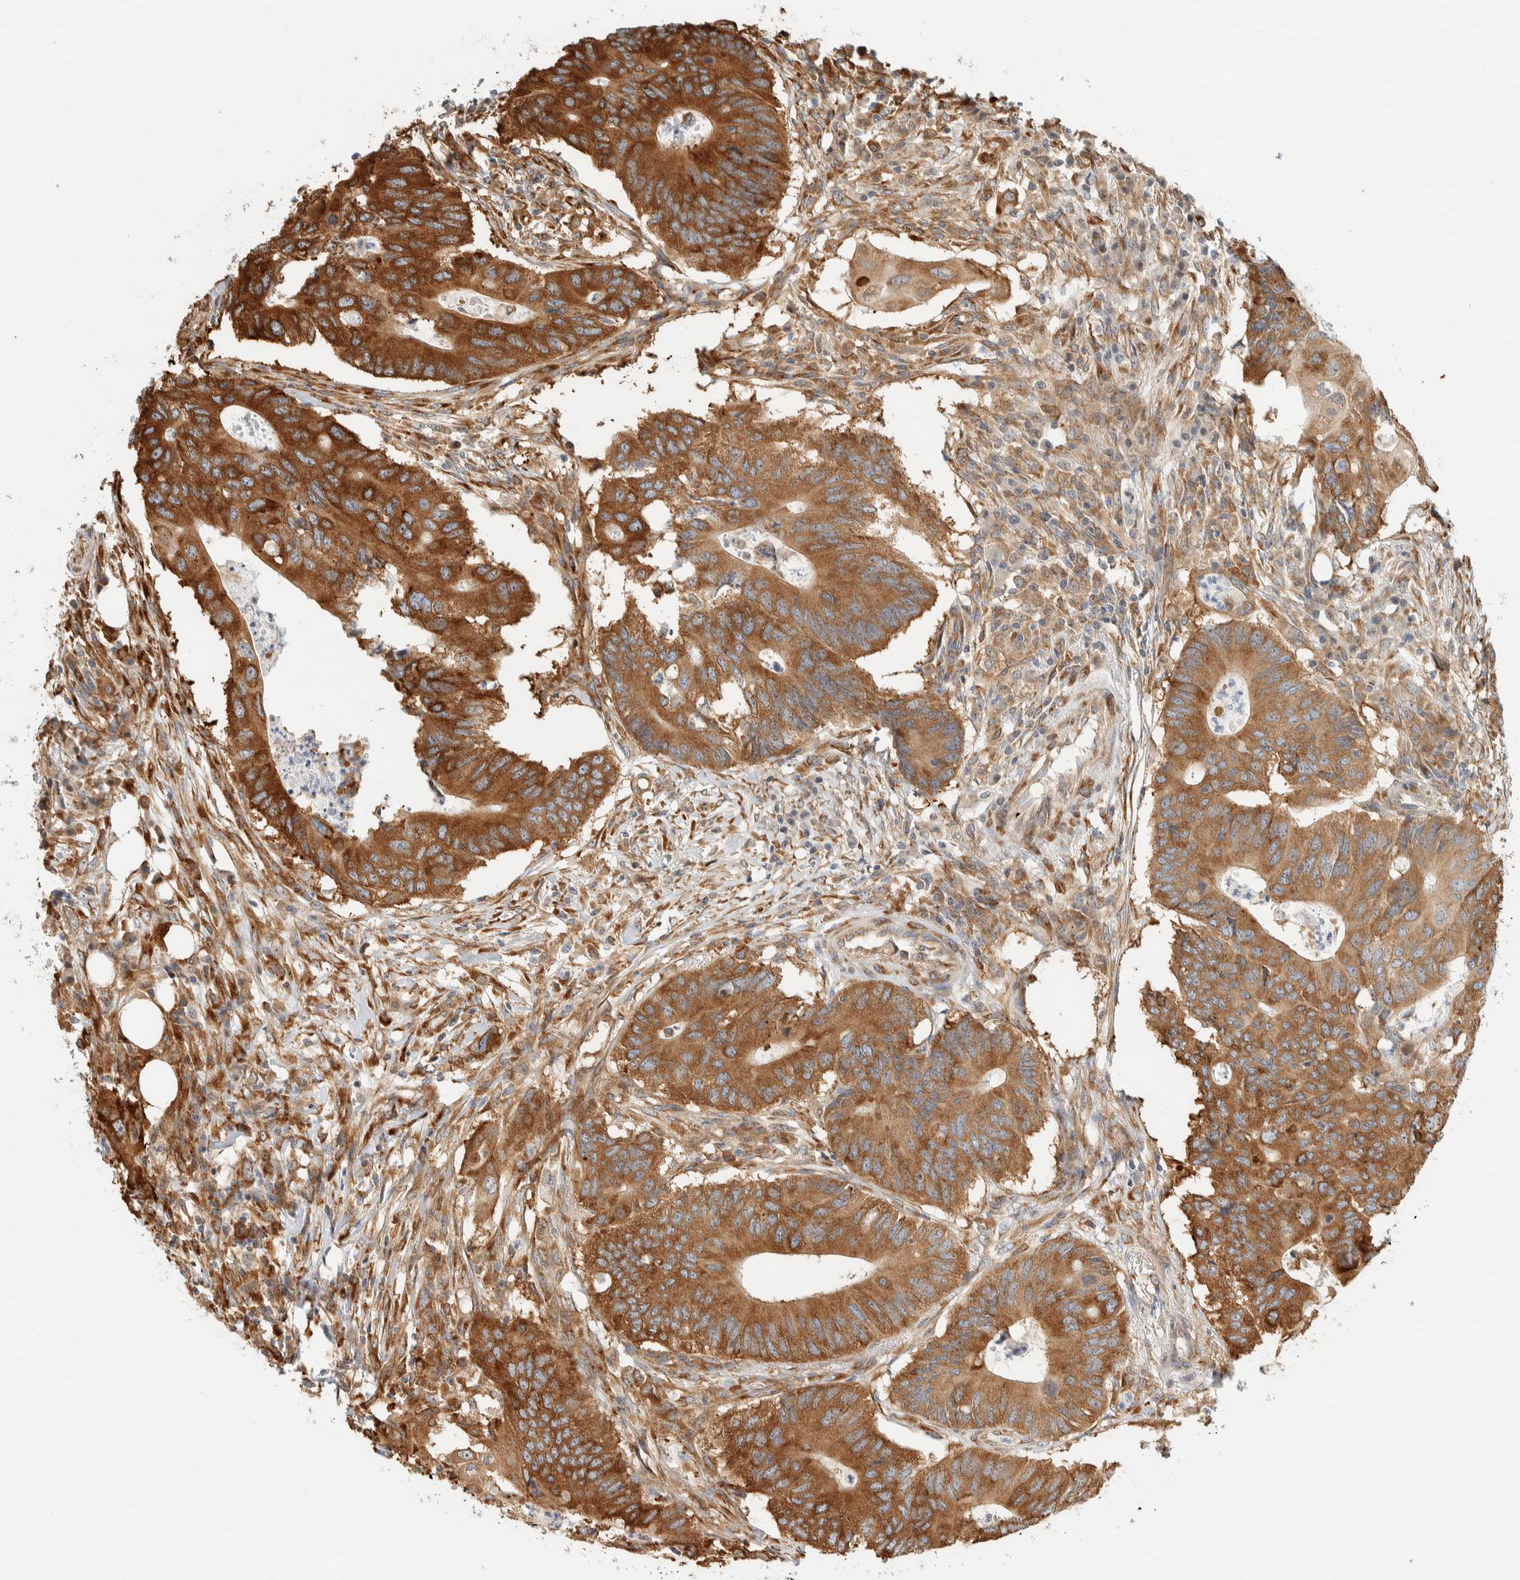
{"staining": {"intensity": "strong", "quantity": ">75%", "location": "cytoplasmic/membranous"}, "tissue": "colorectal cancer", "cell_type": "Tumor cells", "image_type": "cancer", "snomed": [{"axis": "morphology", "description": "Adenocarcinoma, NOS"}, {"axis": "topography", "description": "Colon"}], "caption": "Strong cytoplasmic/membranous positivity for a protein is seen in about >75% of tumor cells of adenocarcinoma (colorectal) using immunohistochemistry.", "gene": "LLGL2", "patient": {"sex": "male", "age": 71}}